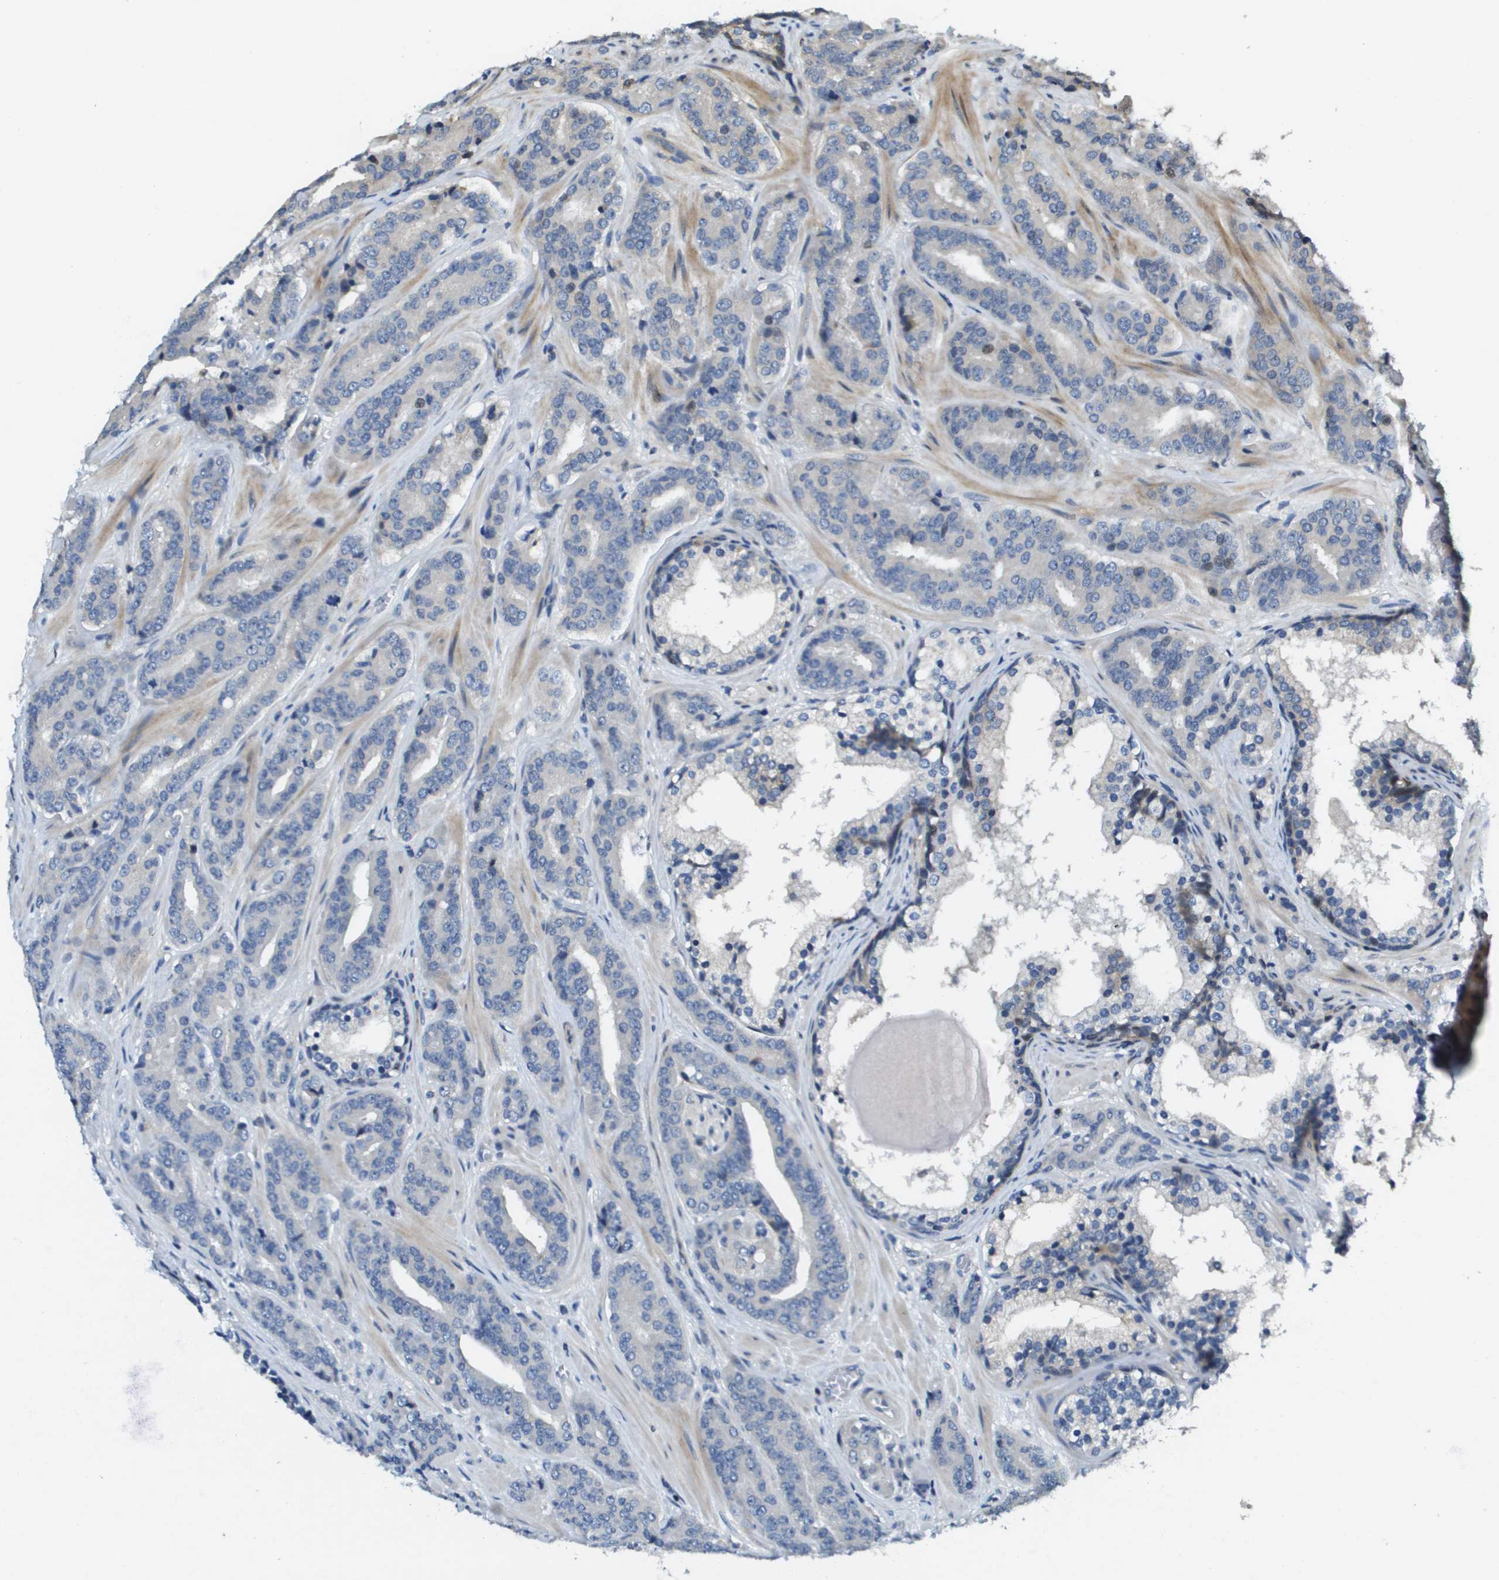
{"staining": {"intensity": "negative", "quantity": "none", "location": "none"}, "tissue": "prostate cancer", "cell_type": "Tumor cells", "image_type": "cancer", "snomed": [{"axis": "morphology", "description": "Adenocarcinoma, High grade"}, {"axis": "topography", "description": "Prostate"}], "caption": "Immunohistochemical staining of adenocarcinoma (high-grade) (prostate) shows no significant expression in tumor cells.", "gene": "SCN4B", "patient": {"sex": "male", "age": 60}}